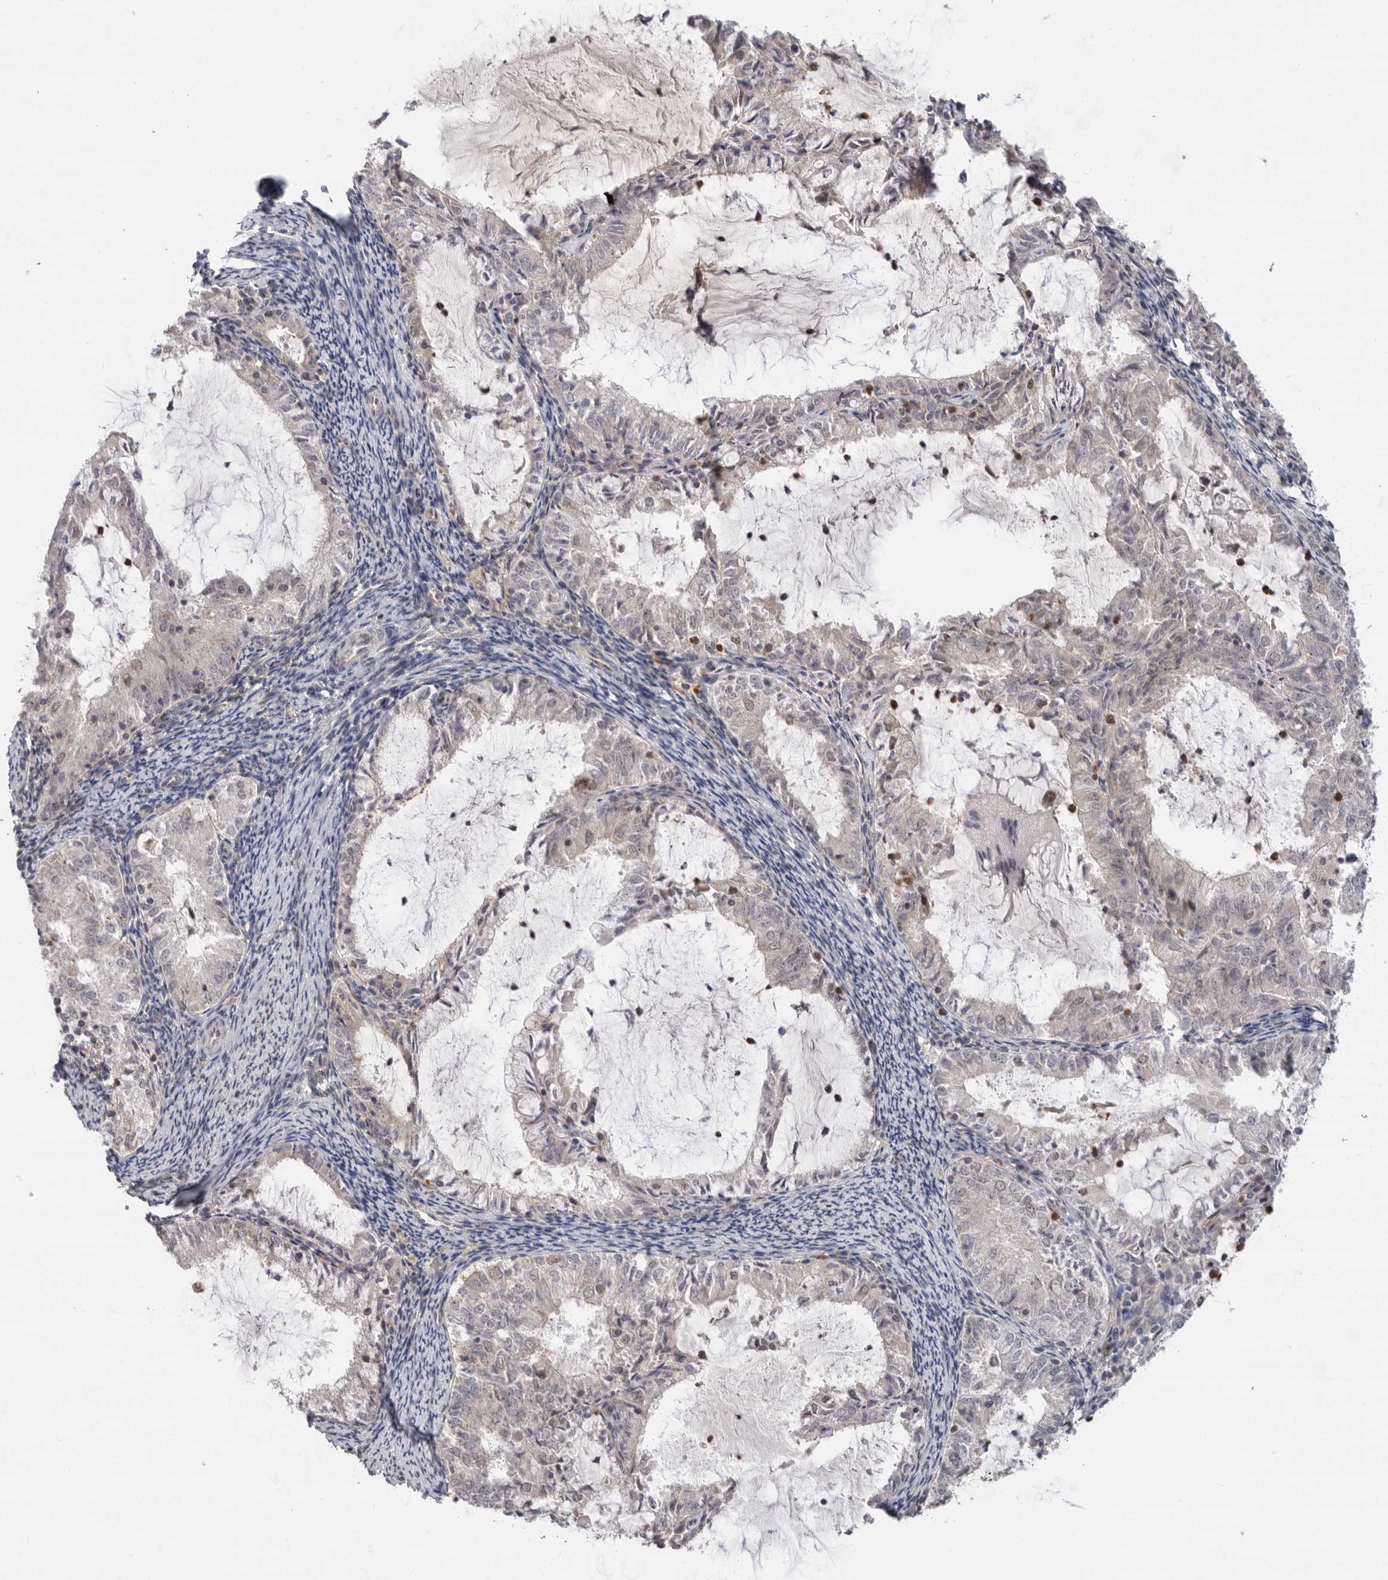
{"staining": {"intensity": "negative", "quantity": "none", "location": "none"}, "tissue": "endometrial cancer", "cell_type": "Tumor cells", "image_type": "cancer", "snomed": [{"axis": "morphology", "description": "Adenocarcinoma, NOS"}, {"axis": "topography", "description": "Endometrium"}], "caption": "The immunohistochemistry (IHC) image has no significant expression in tumor cells of endometrial adenocarcinoma tissue. Nuclei are stained in blue.", "gene": "KLK5", "patient": {"sex": "female", "age": 57}}